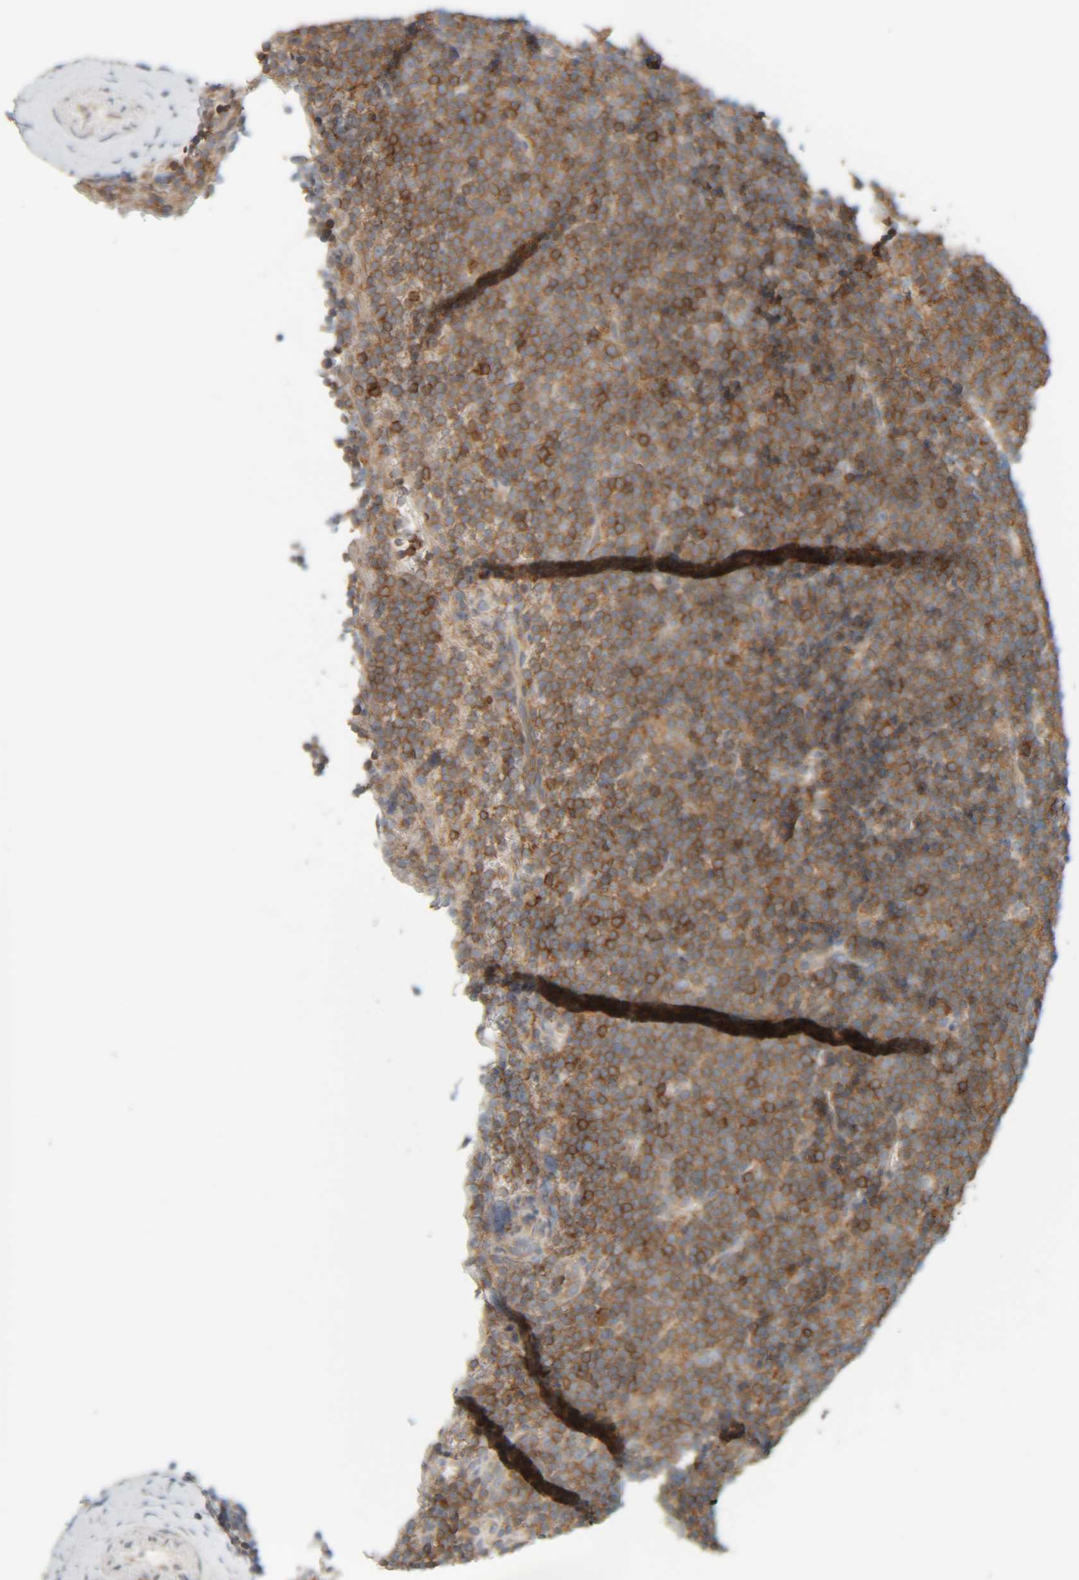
{"staining": {"intensity": "moderate", "quantity": ">75%", "location": "cytoplasmic/membranous"}, "tissue": "lymphoma", "cell_type": "Tumor cells", "image_type": "cancer", "snomed": [{"axis": "morphology", "description": "Malignant lymphoma, non-Hodgkin's type, Low grade"}, {"axis": "topography", "description": "Lymph node"}], "caption": "Human lymphoma stained with a brown dye demonstrates moderate cytoplasmic/membranous positive staining in about >75% of tumor cells.", "gene": "CCDC57", "patient": {"sex": "female", "age": 67}}